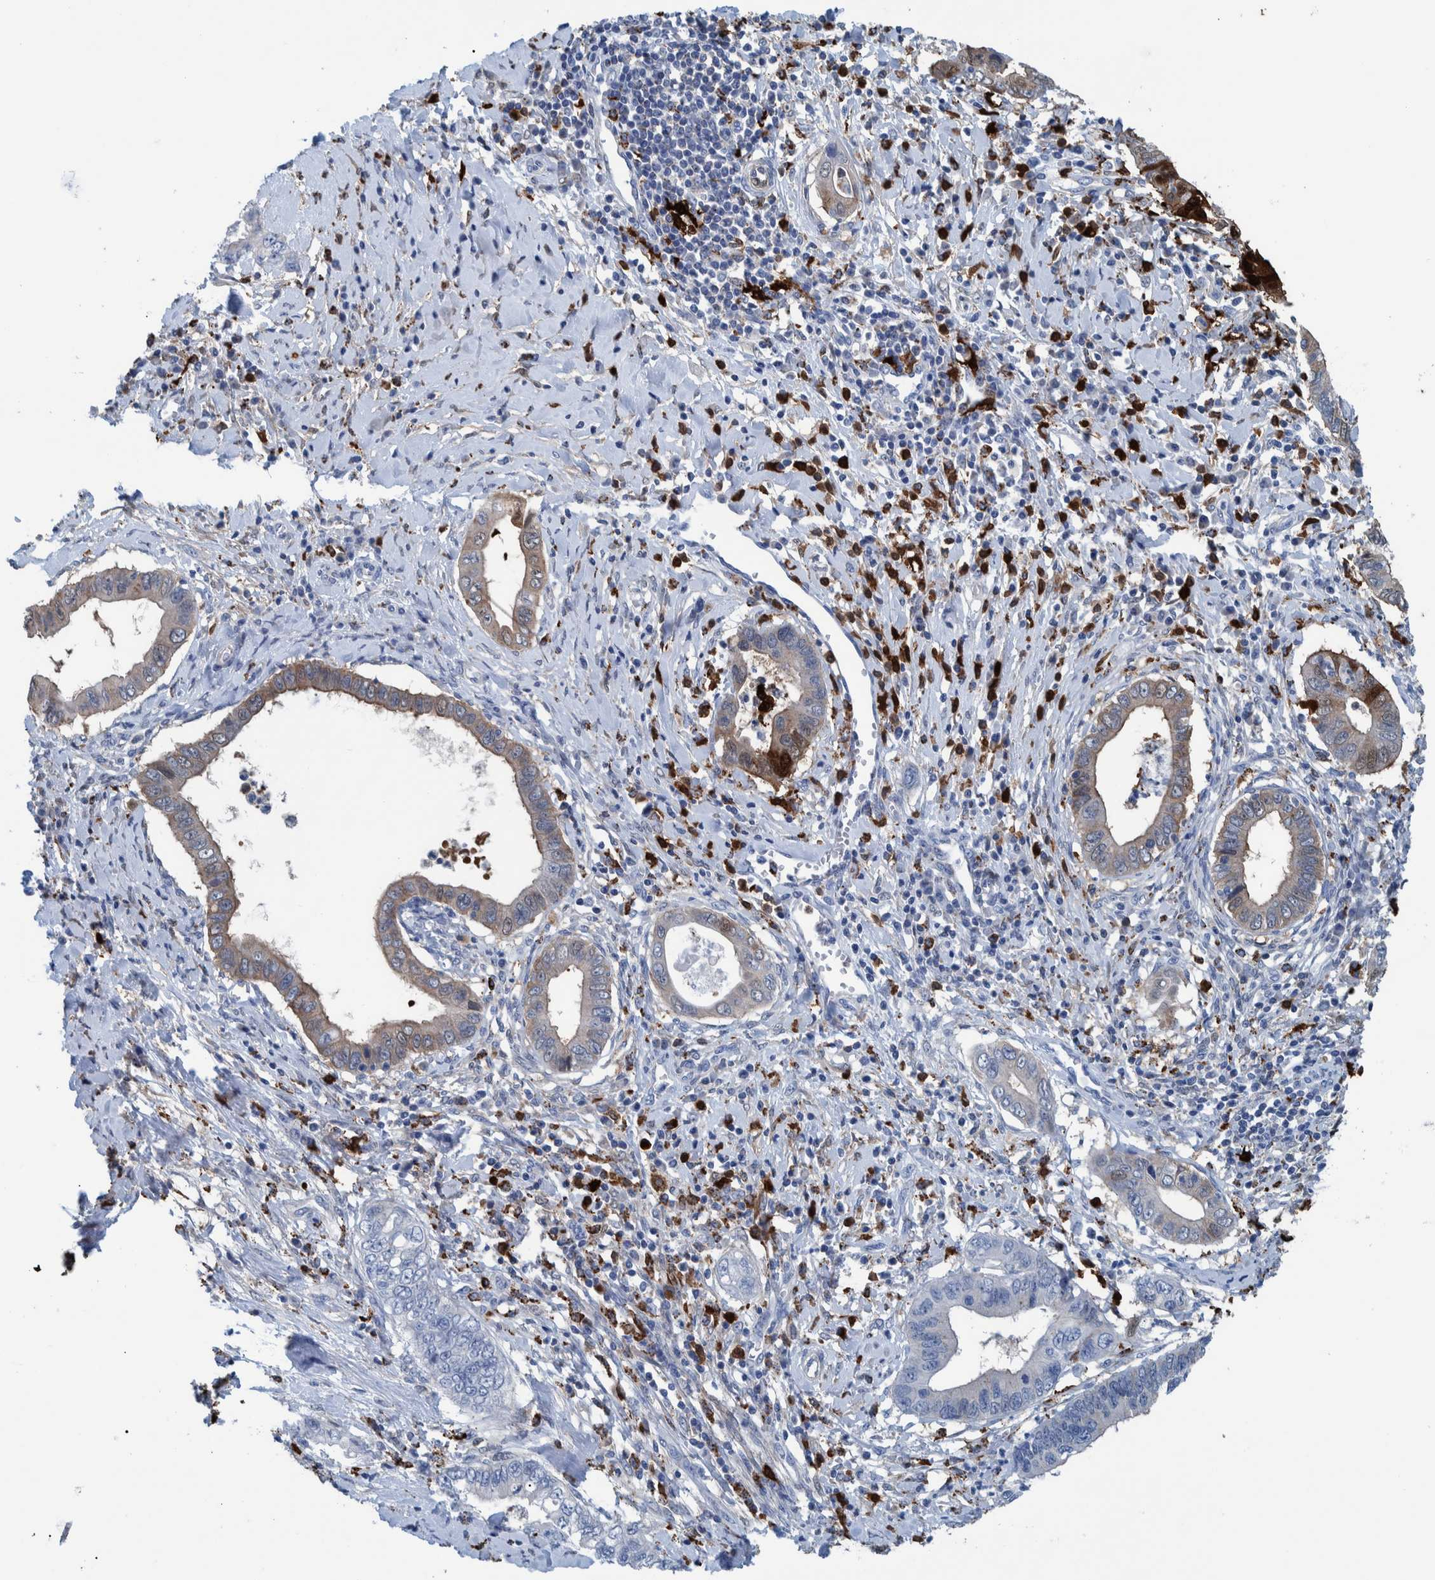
{"staining": {"intensity": "weak", "quantity": "<25%", "location": "cytoplasmic/membranous"}, "tissue": "cervical cancer", "cell_type": "Tumor cells", "image_type": "cancer", "snomed": [{"axis": "morphology", "description": "Adenocarcinoma, NOS"}, {"axis": "topography", "description": "Cervix"}], "caption": "Cervical cancer was stained to show a protein in brown. There is no significant staining in tumor cells.", "gene": "IDO1", "patient": {"sex": "female", "age": 44}}